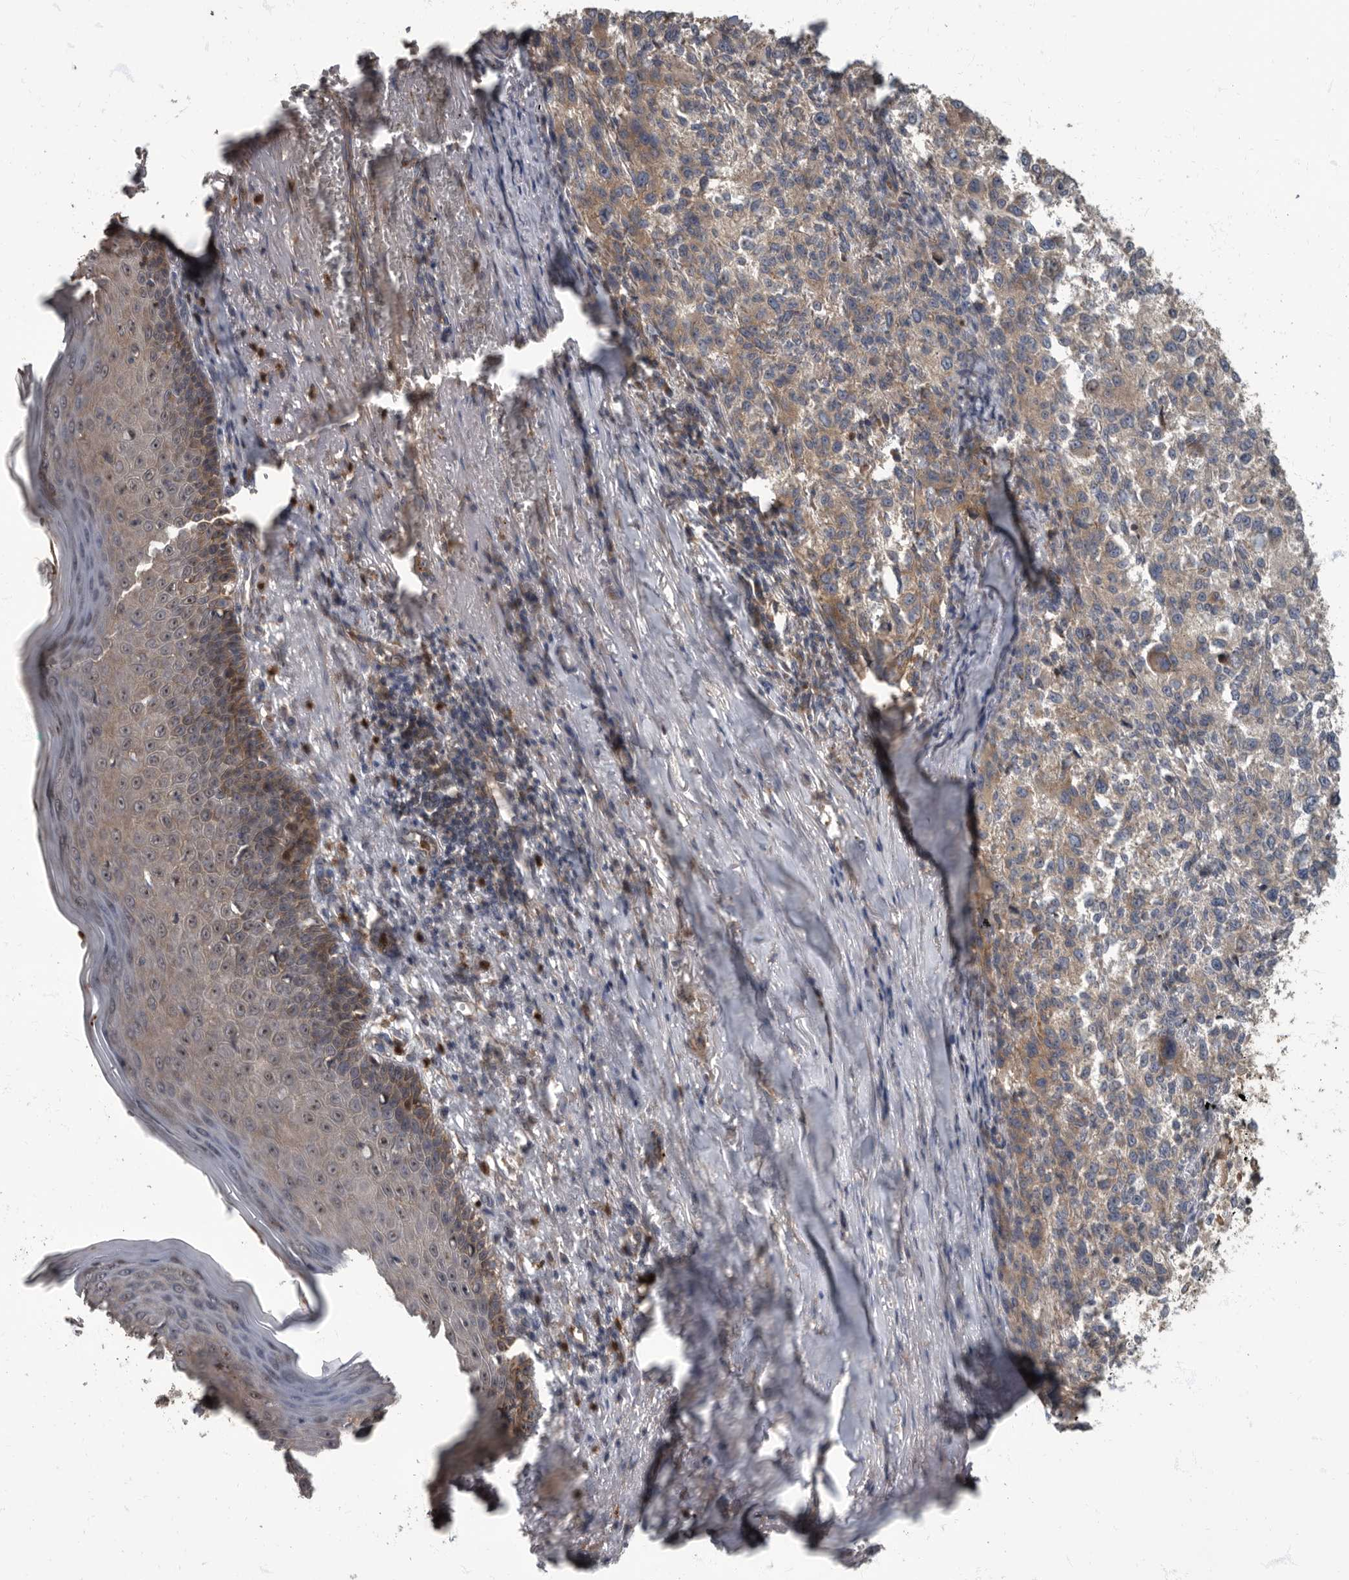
{"staining": {"intensity": "moderate", "quantity": "<25%", "location": "cytoplasmic/membranous"}, "tissue": "melanoma", "cell_type": "Tumor cells", "image_type": "cancer", "snomed": [{"axis": "morphology", "description": "Necrosis, NOS"}, {"axis": "morphology", "description": "Malignant melanoma, NOS"}, {"axis": "topography", "description": "Skin"}], "caption": "Immunohistochemistry (IHC) histopathology image of neoplastic tissue: melanoma stained using IHC displays low levels of moderate protein expression localized specifically in the cytoplasmic/membranous of tumor cells, appearing as a cytoplasmic/membranous brown color.", "gene": "DAAM1", "patient": {"sex": "female", "age": 87}}